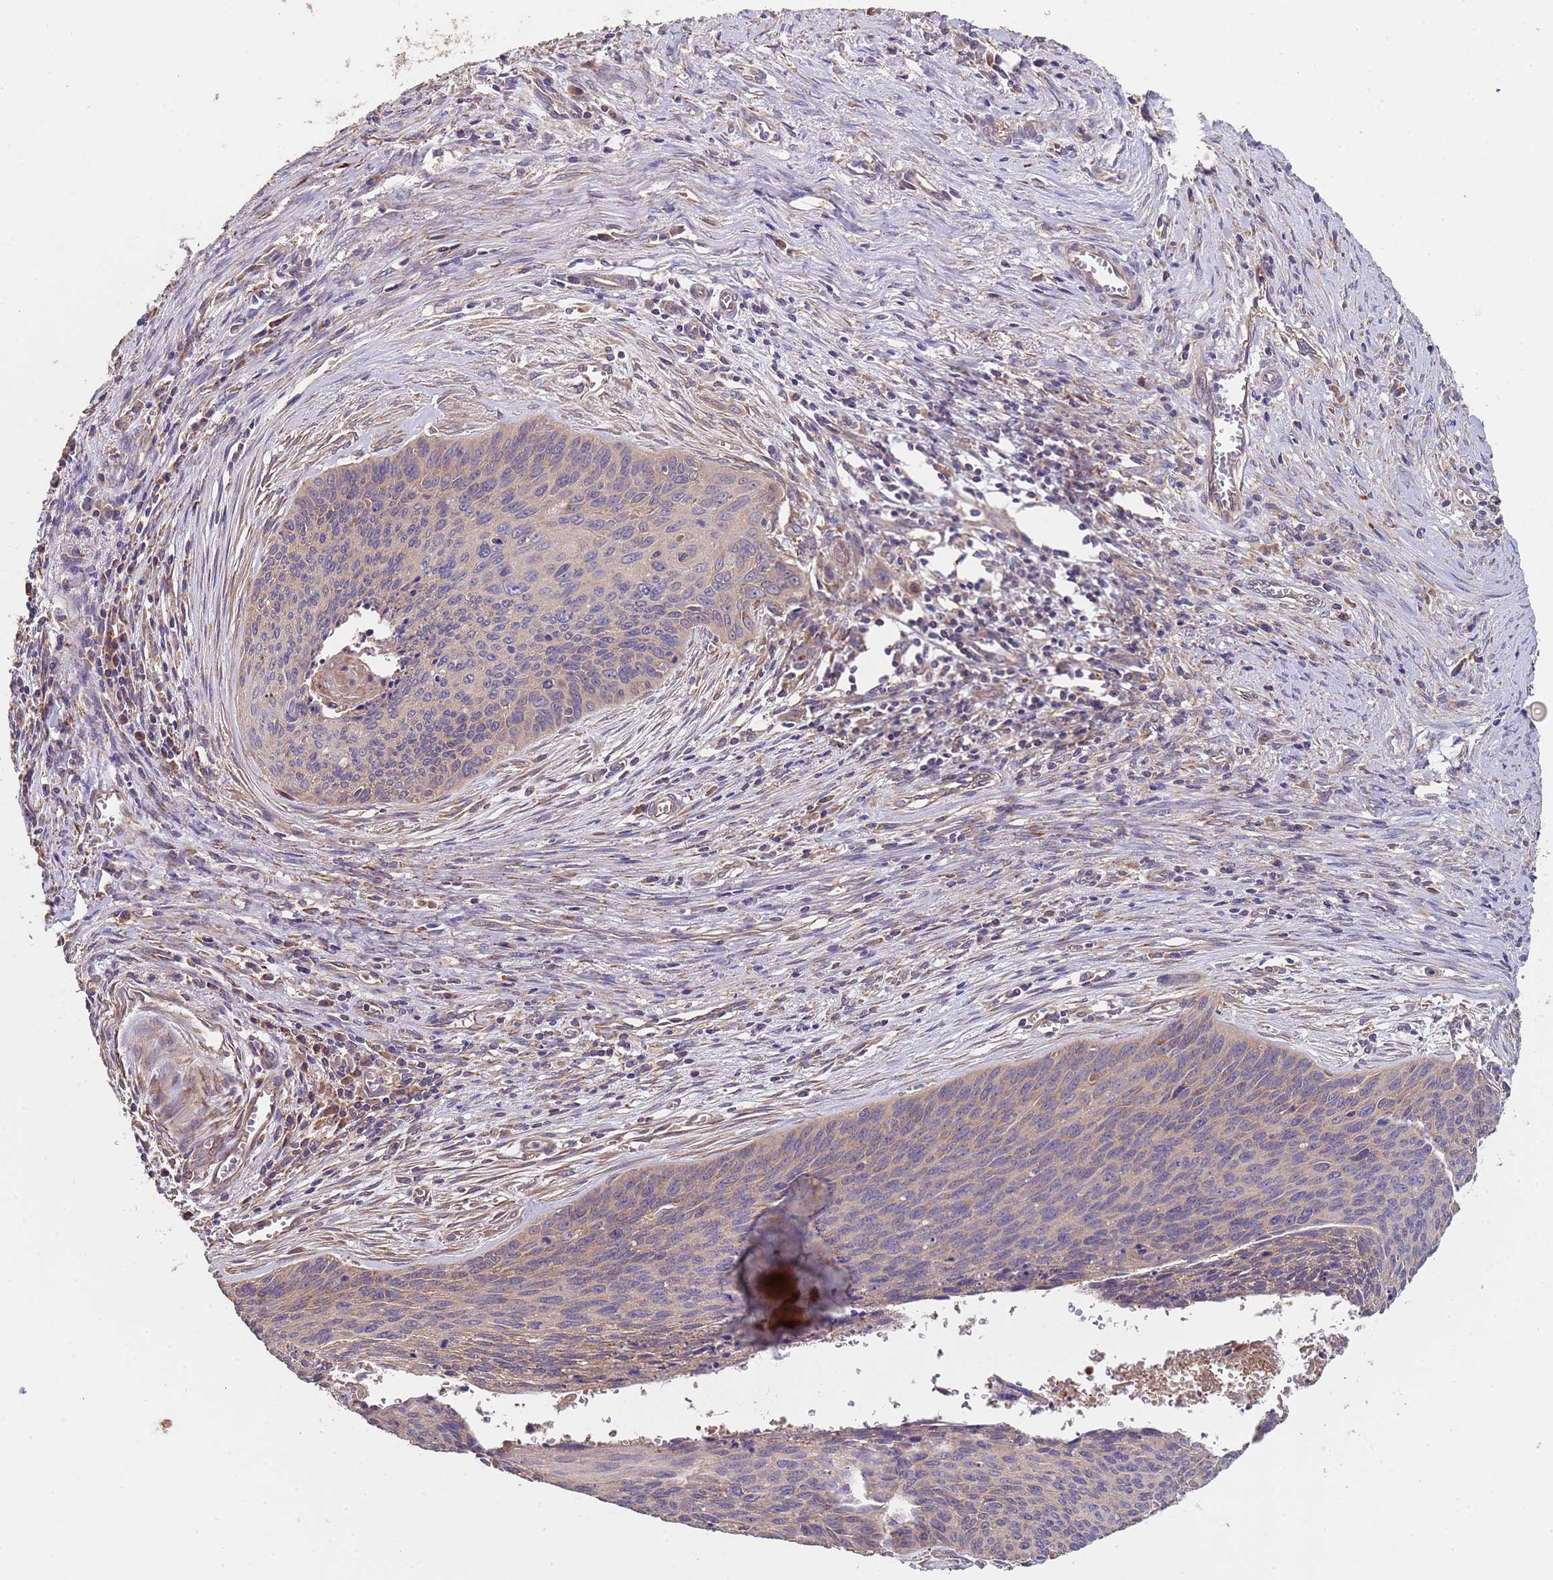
{"staining": {"intensity": "negative", "quantity": "none", "location": "none"}, "tissue": "cervical cancer", "cell_type": "Tumor cells", "image_type": "cancer", "snomed": [{"axis": "morphology", "description": "Squamous cell carcinoma, NOS"}, {"axis": "topography", "description": "Cervix"}], "caption": "The histopathology image shows no staining of tumor cells in cervical cancer.", "gene": "EEF1AKMT1", "patient": {"sex": "female", "age": 55}}